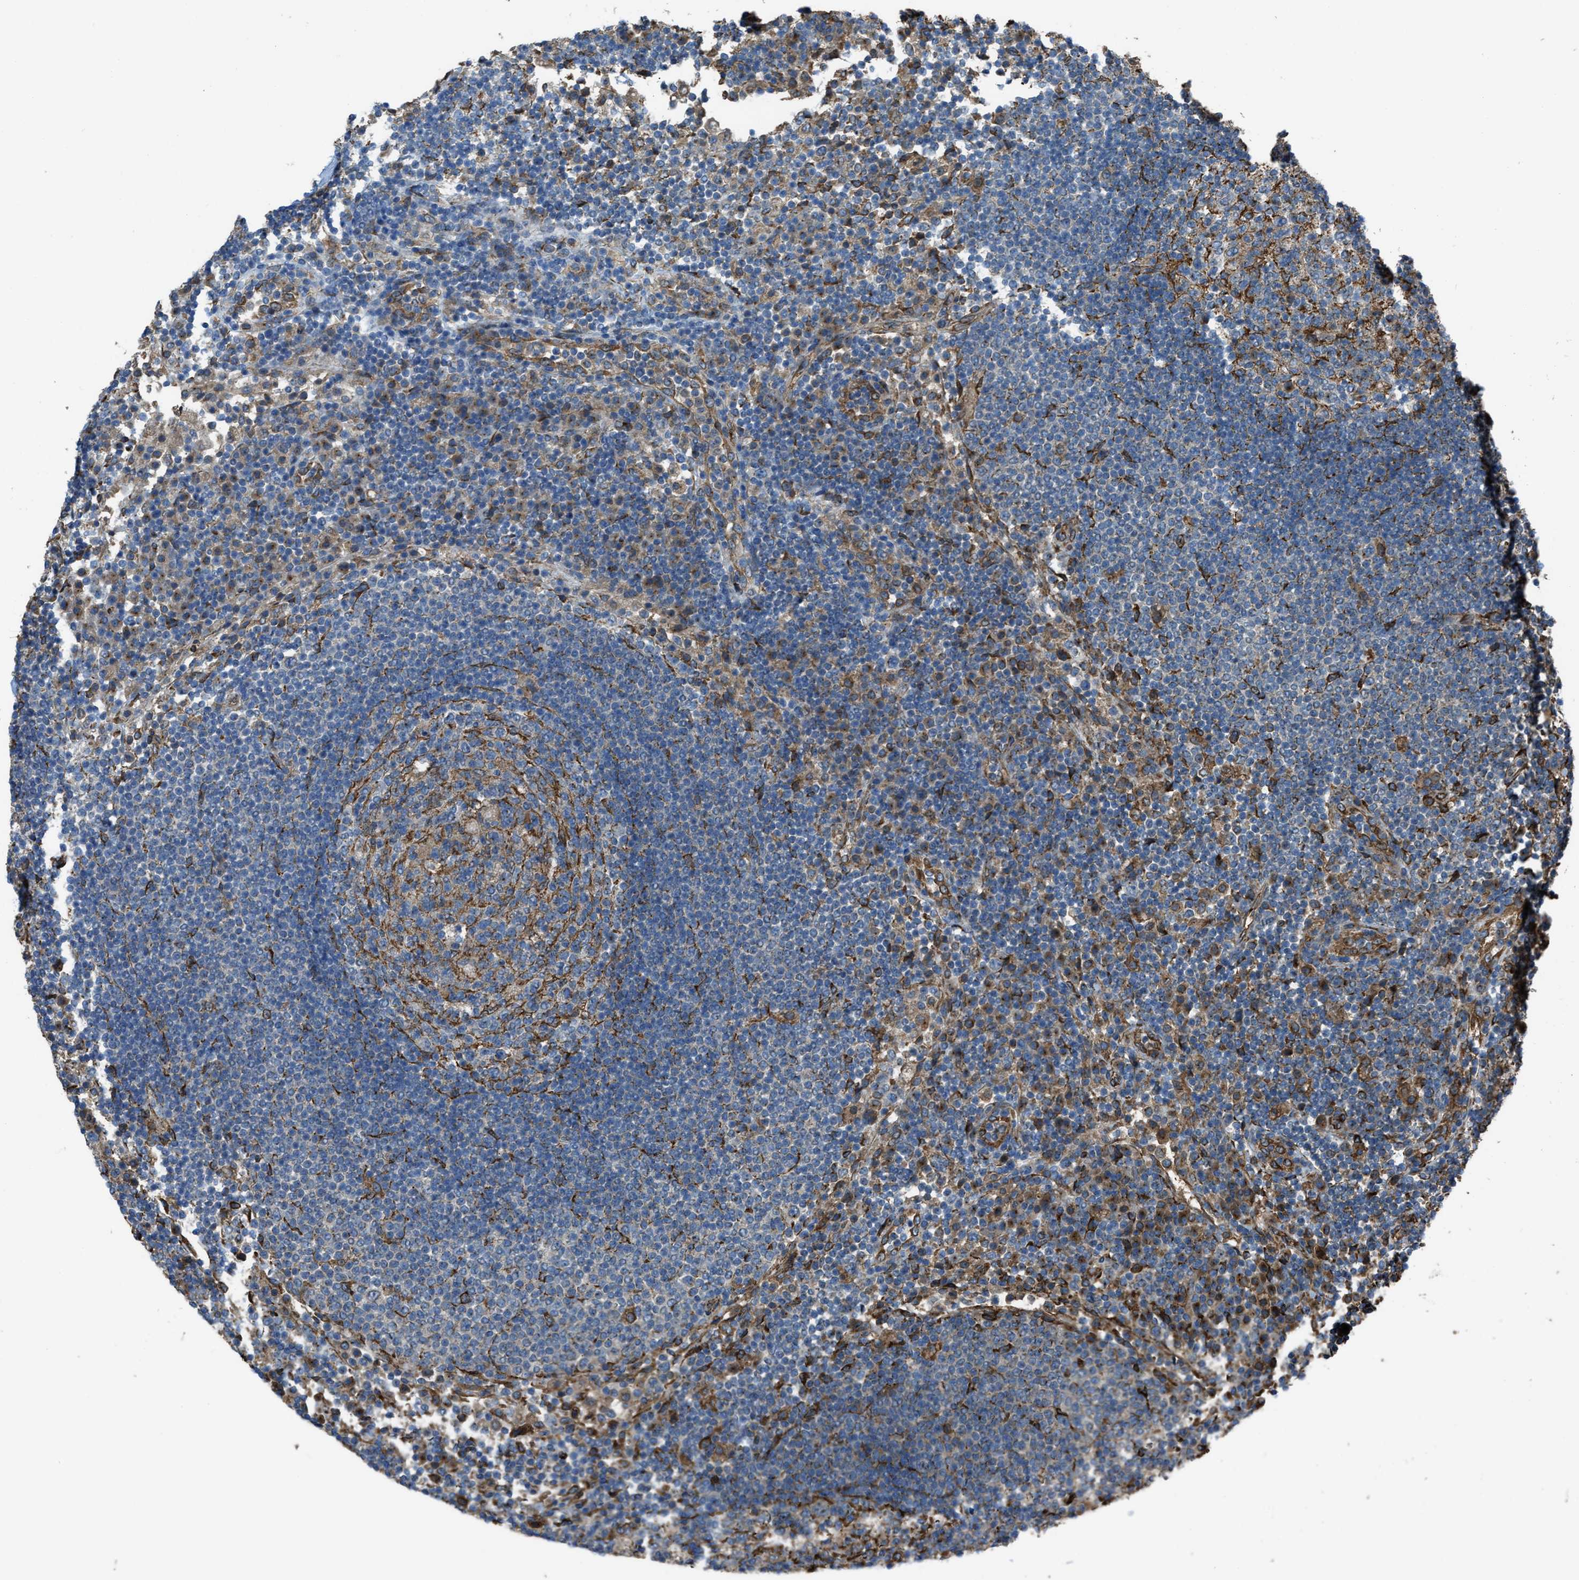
{"staining": {"intensity": "moderate", "quantity": "25%-75%", "location": "cytoplasmic/membranous"}, "tissue": "lymph node", "cell_type": "Germinal center cells", "image_type": "normal", "snomed": [{"axis": "morphology", "description": "Normal tissue, NOS"}, {"axis": "topography", "description": "Lymph node"}], "caption": "DAB immunohistochemical staining of benign human lymph node demonstrates moderate cytoplasmic/membranous protein staining in about 25%-75% of germinal center cells. (DAB IHC with brightfield microscopy, high magnification).", "gene": "TRPC1", "patient": {"sex": "female", "age": 53}}